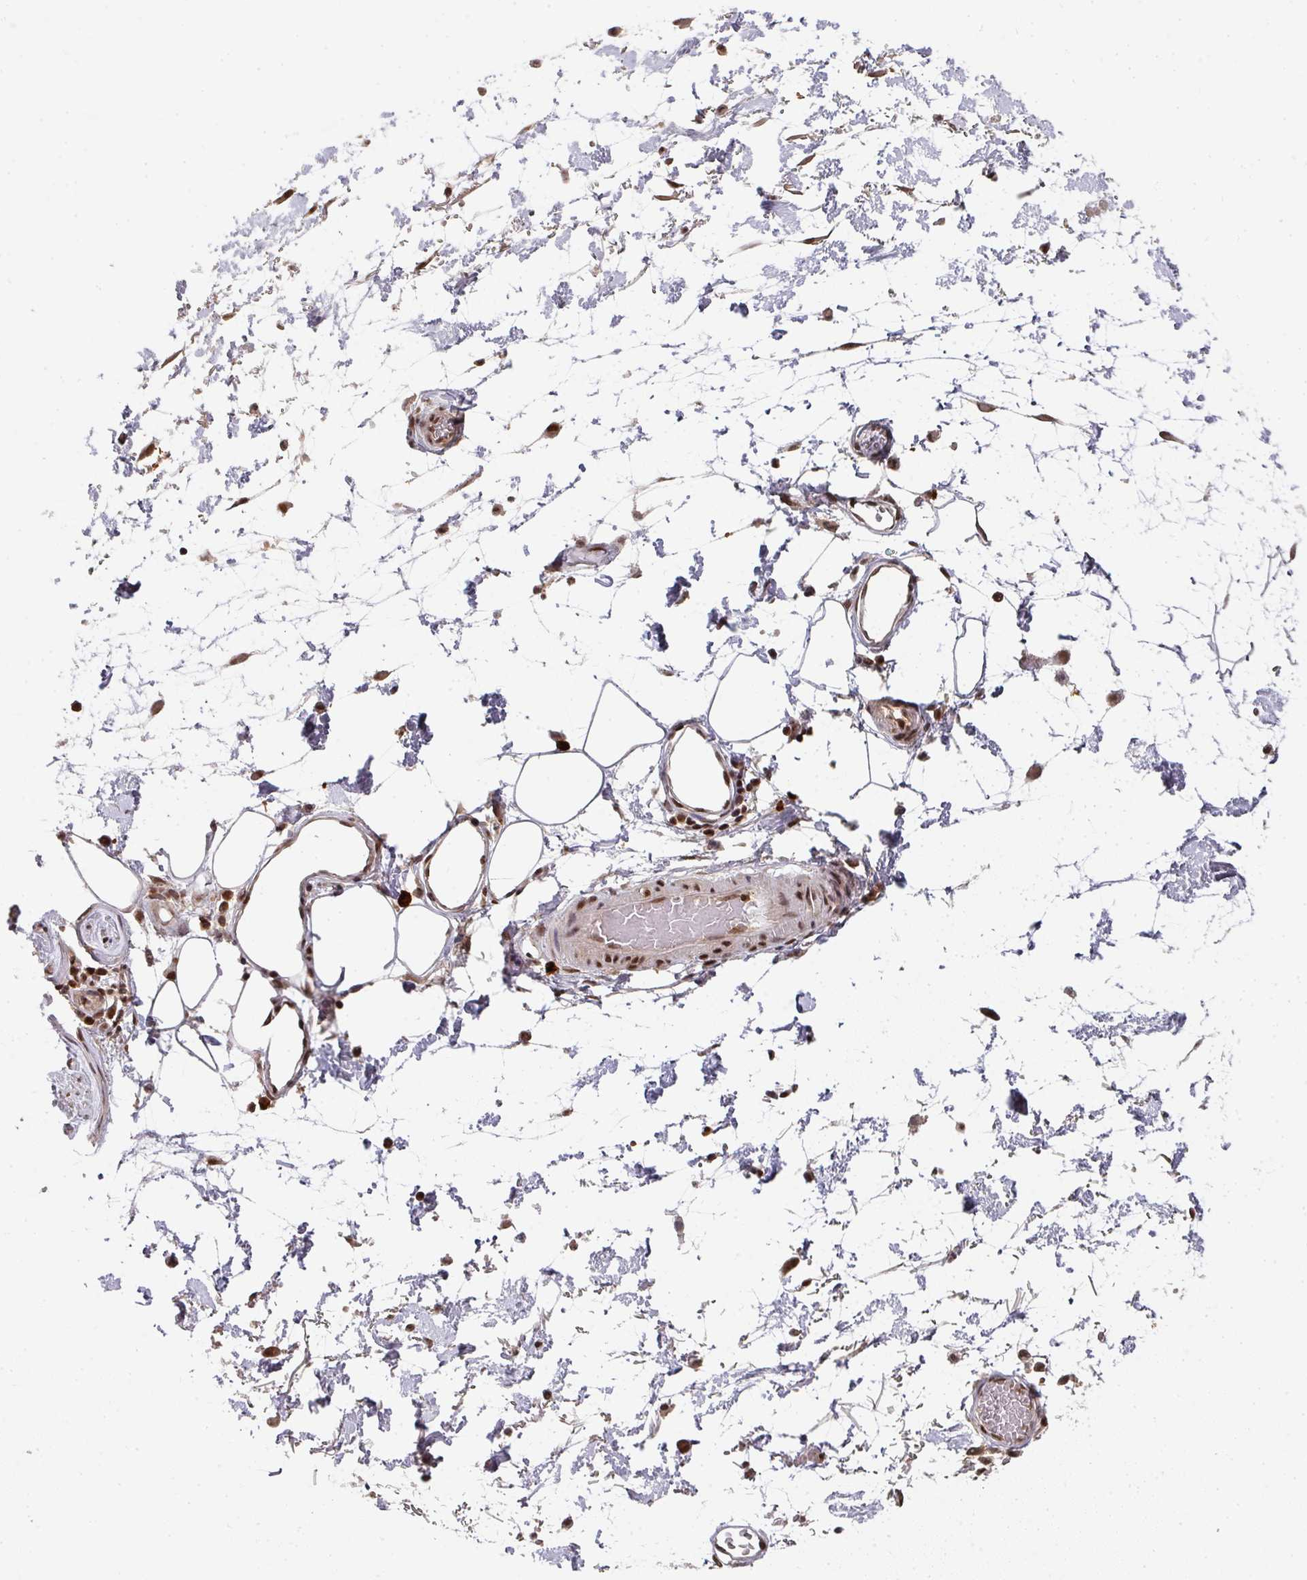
{"staining": {"intensity": "moderate", "quantity": ">75%", "location": "nuclear"}, "tissue": "adipose tissue", "cell_type": "Adipocytes", "image_type": "normal", "snomed": [{"axis": "morphology", "description": "Normal tissue, NOS"}, {"axis": "topography", "description": "Vulva"}, {"axis": "topography", "description": "Peripheral nerve tissue"}], "caption": "This micrograph displays immunohistochemistry (IHC) staining of normal human adipose tissue, with medium moderate nuclear staining in approximately >75% of adipocytes.", "gene": "DIDO1", "patient": {"sex": "female", "age": 68}}